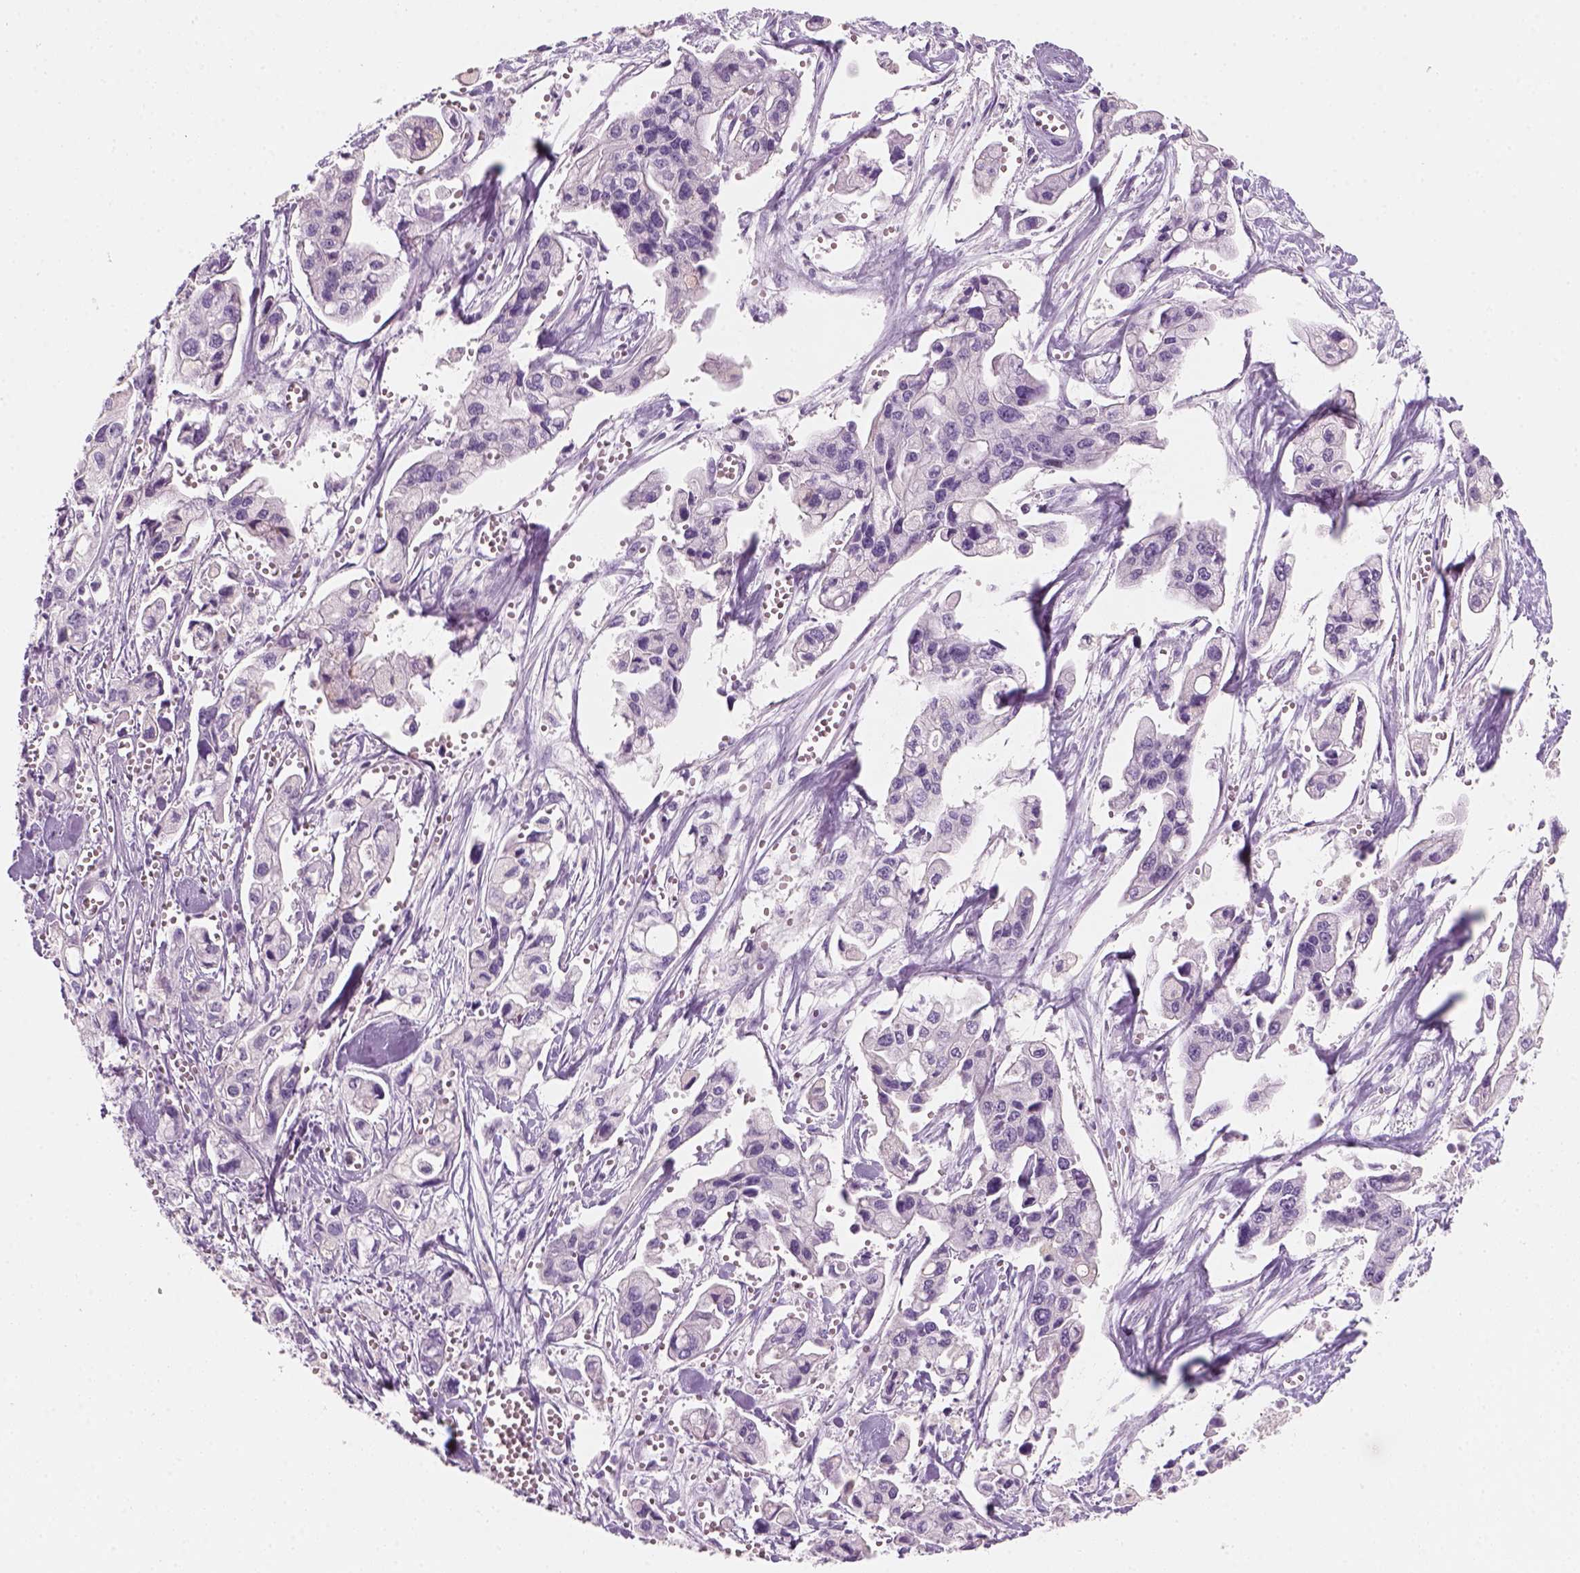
{"staining": {"intensity": "negative", "quantity": "none", "location": "none"}, "tissue": "pancreatic cancer", "cell_type": "Tumor cells", "image_type": "cancer", "snomed": [{"axis": "morphology", "description": "Adenocarcinoma, NOS"}, {"axis": "topography", "description": "Pancreas"}], "caption": "IHC of pancreatic cancer exhibits no positivity in tumor cells.", "gene": "KRTAP11-1", "patient": {"sex": "male", "age": 70}}